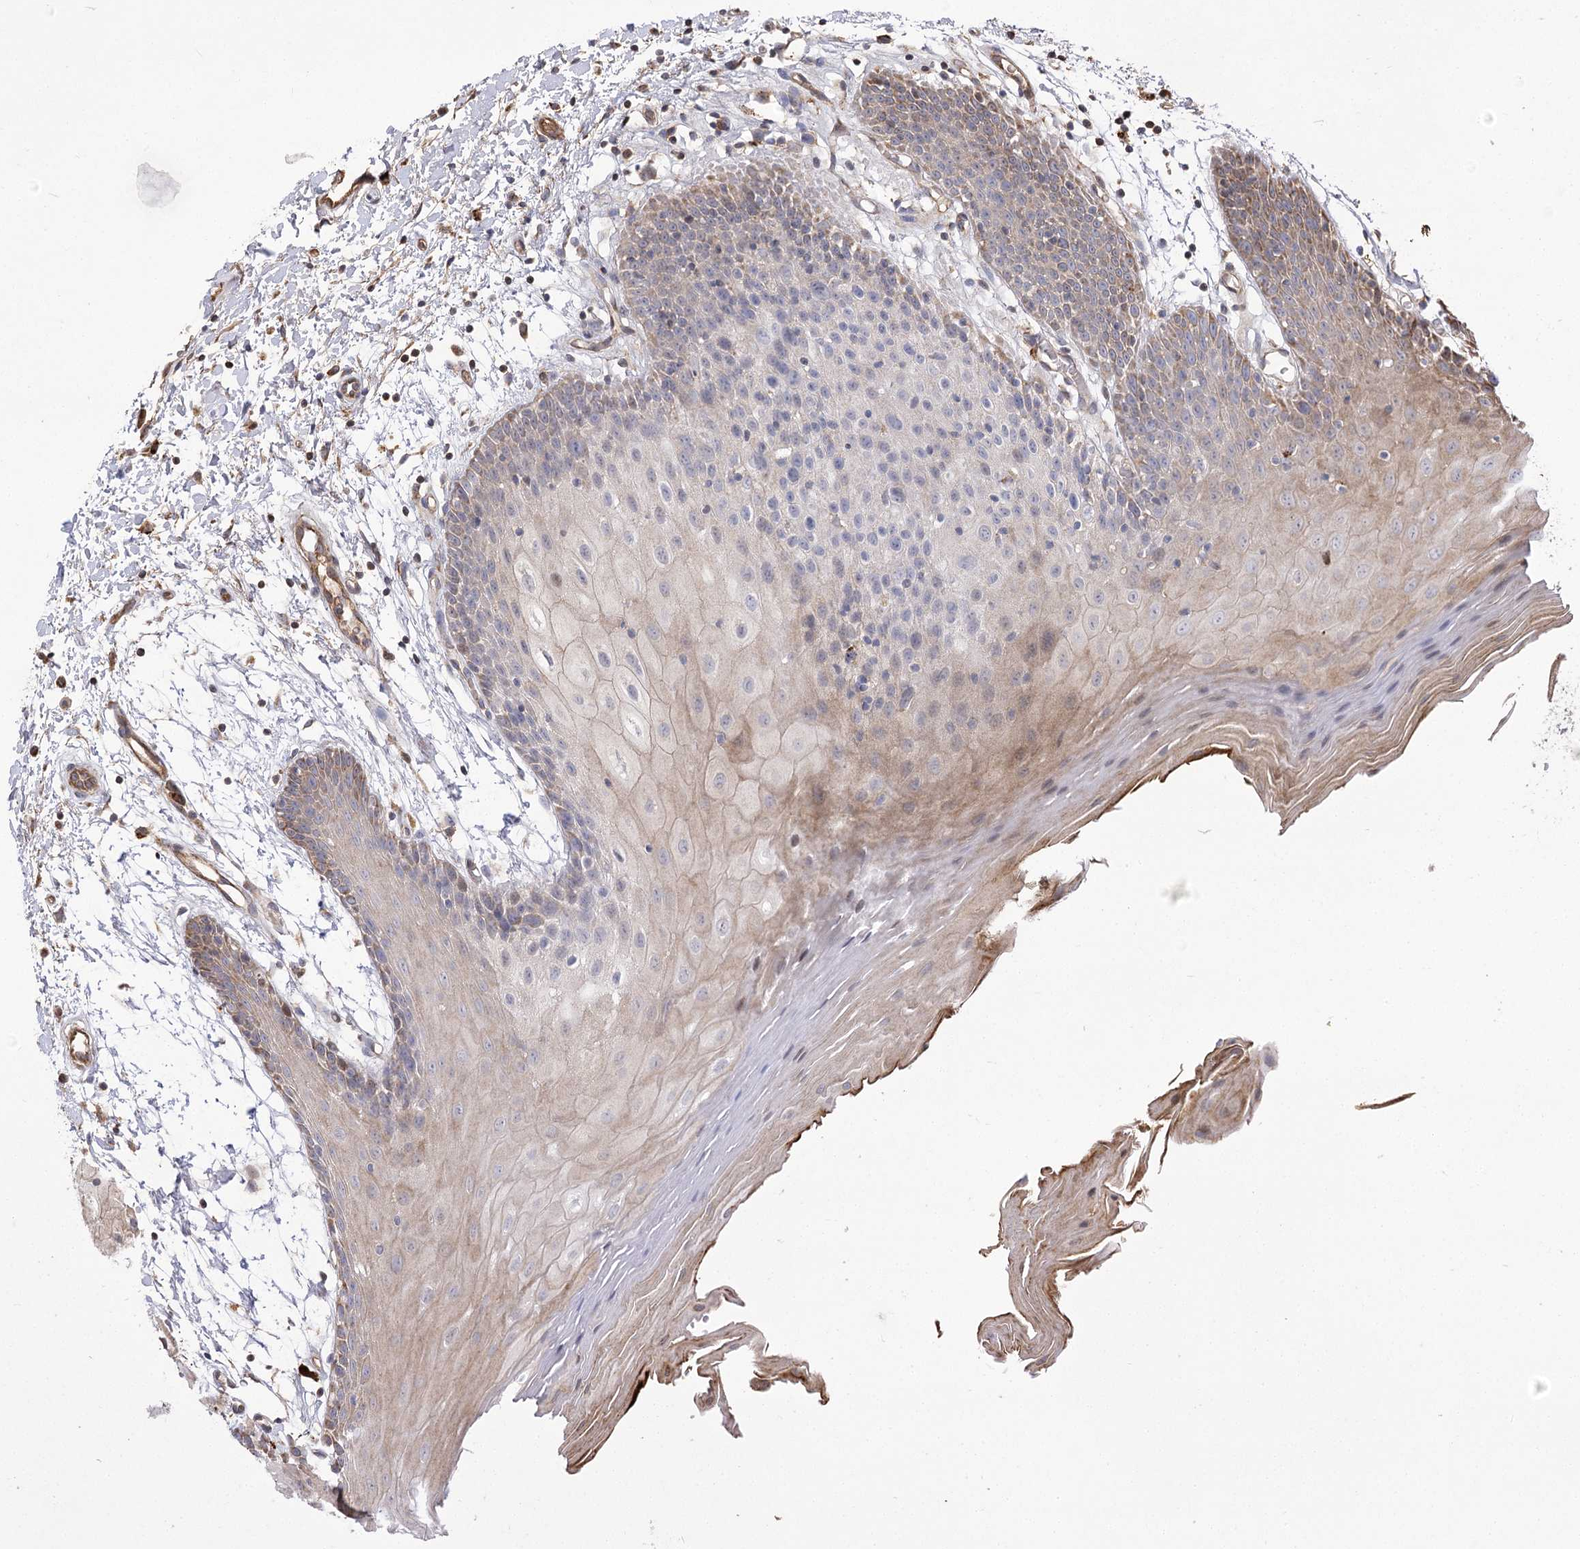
{"staining": {"intensity": "weak", "quantity": "25%-75%", "location": "cytoplasmic/membranous"}, "tissue": "oral mucosa", "cell_type": "Squamous epithelial cells", "image_type": "normal", "snomed": [{"axis": "morphology", "description": "Normal tissue, NOS"}, {"axis": "topography", "description": "Skeletal muscle"}, {"axis": "topography", "description": "Oral tissue"}, {"axis": "topography", "description": "Salivary gland"}, {"axis": "topography", "description": "Peripheral nerve tissue"}], "caption": "Unremarkable oral mucosa reveals weak cytoplasmic/membranous positivity in approximately 25%-75% of squamous epithelial cells, visualized by immunohistochemistry. The staining was performed using DAB, with brown indicating positive protein expression. Nuclei are stained blue with hematoxylin.", "gene": "RNF24", "patient": {"sex": "male", "age": 54}}